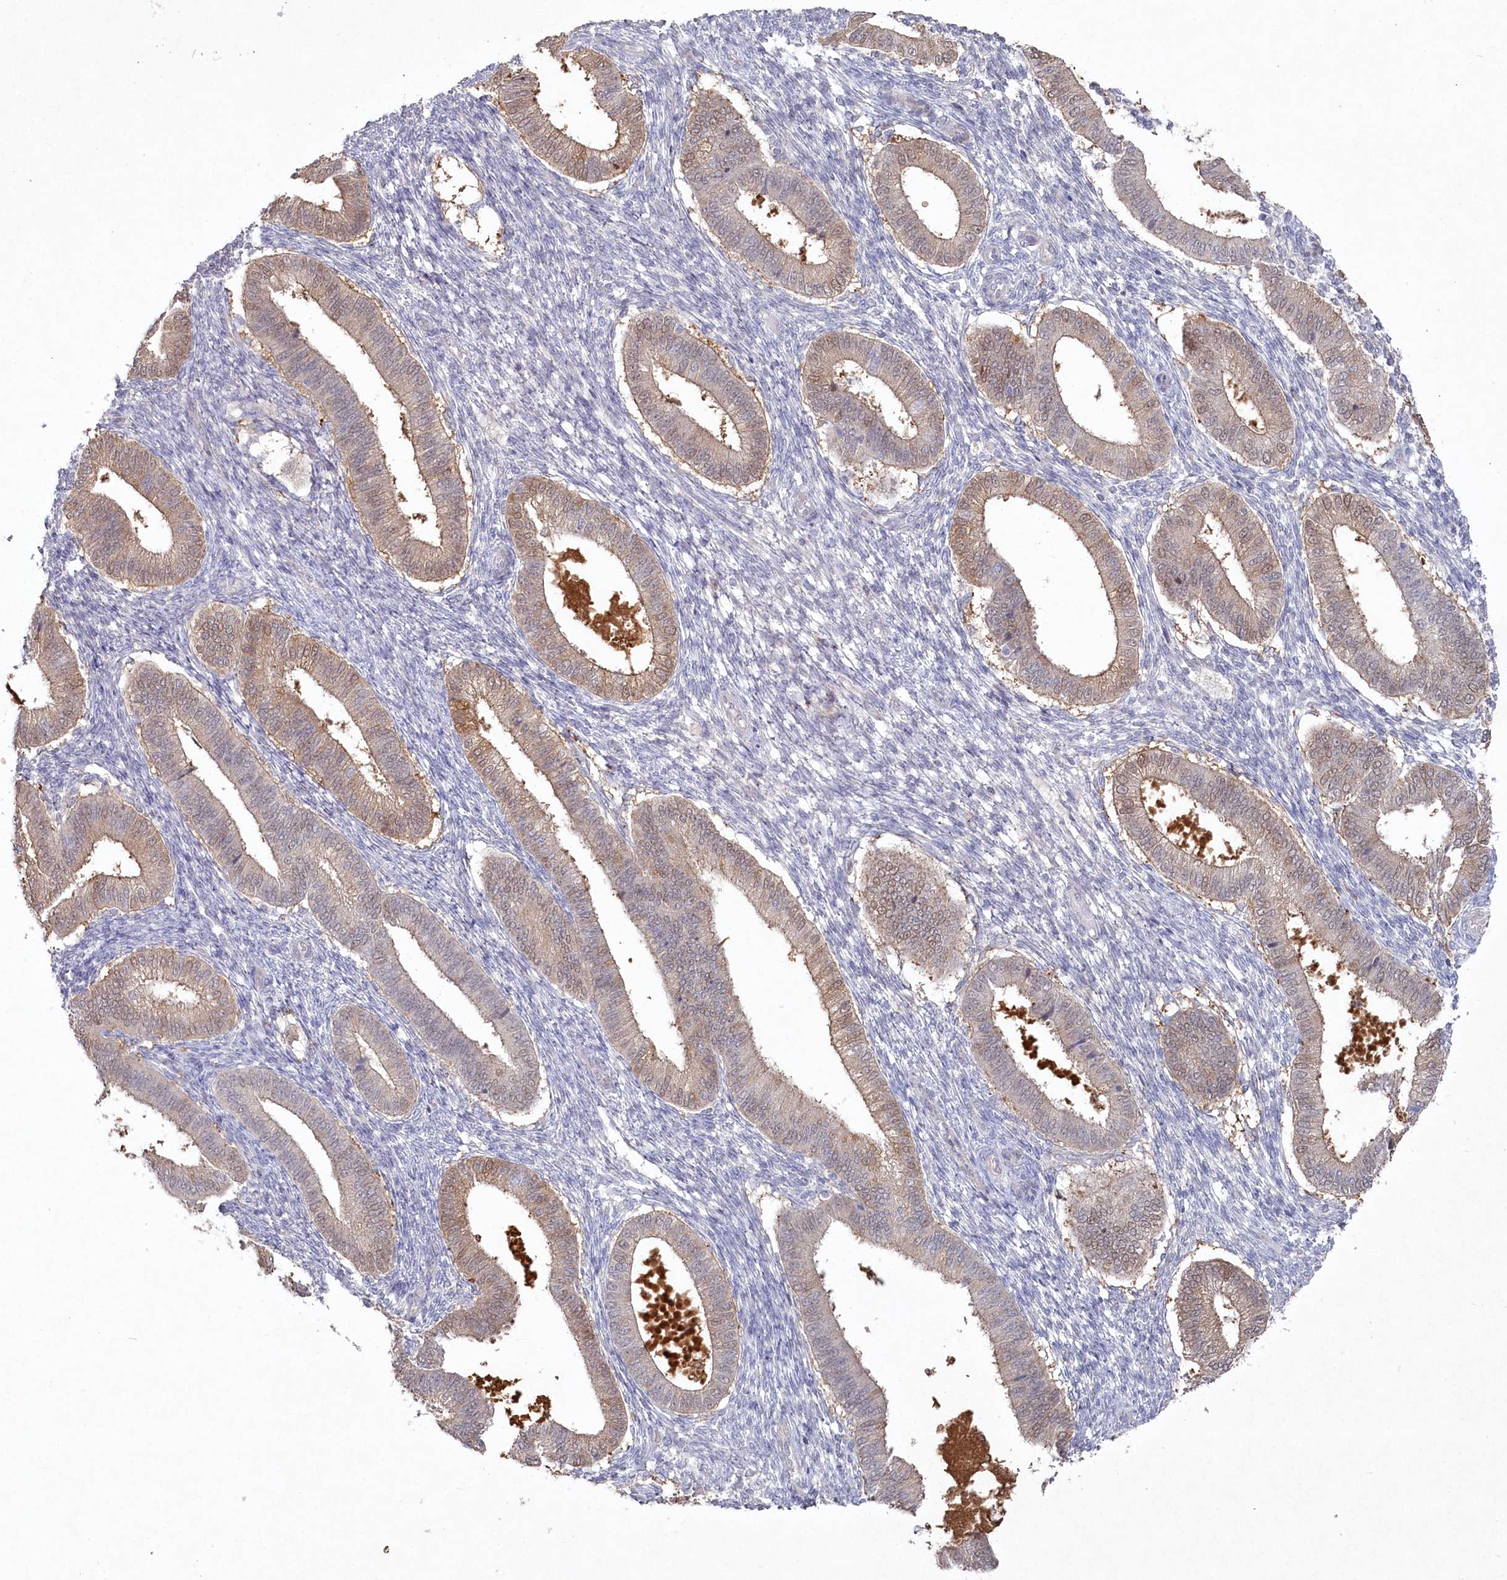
{"staining": {"intensity": "negative", "quantity": "none", "location": "none"}, "tissue": "endometrium", "cell_type": "Cells in endometrial stroma", "image_type": "normal", "snomed": [{"axis": "morphology", "description": "Normal tissue, NOS"}, {"axis": "topography", "description": "Endometrium"}], "caption": "IHC photomicrograph of unremarkable endometrium stained for a protein (brown), which shows no expression in cells in endometrial stroma.", "gene": "TGFBRAP1", "patient": {"sex": "female", "age": 39}}